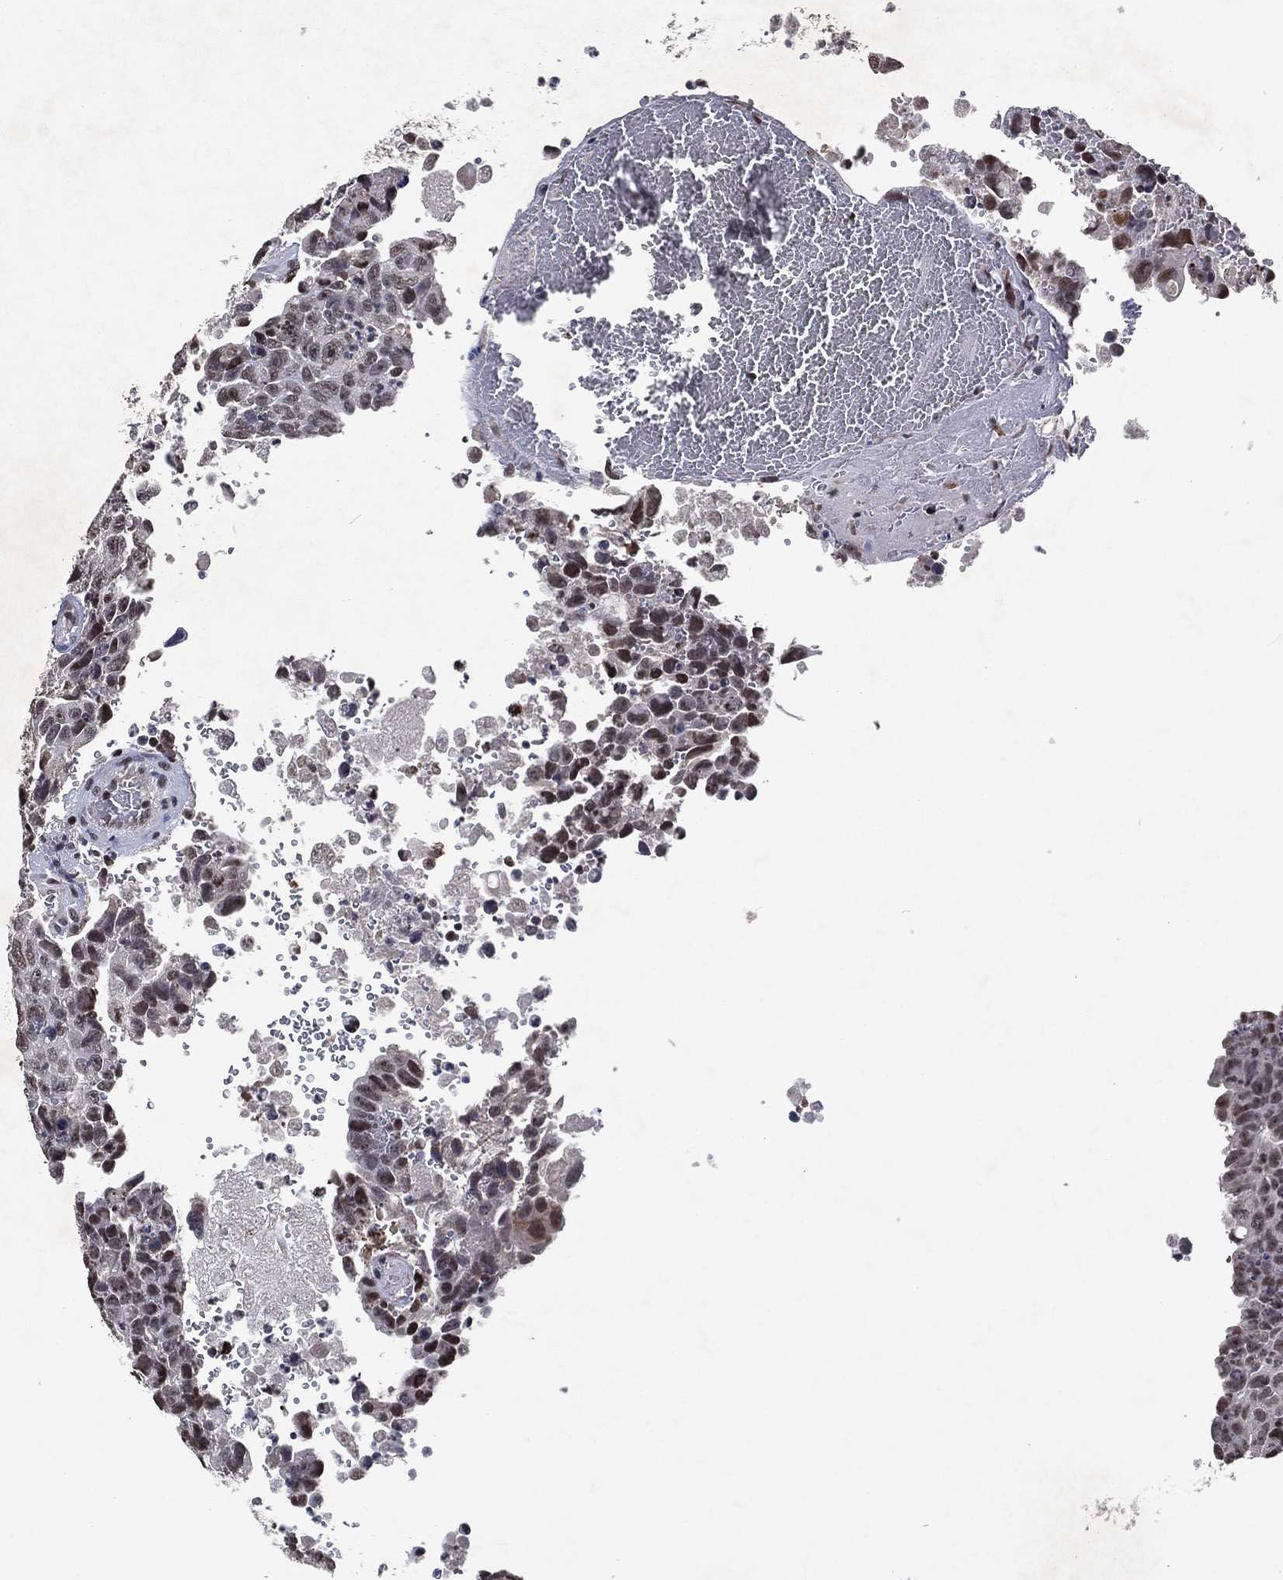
{"staining": {"intensity": "moderate", "quantity": "<25%", "location": "nuclear"}, "tissue": "testis cancer", "cell_type": "Tumor cells", "image_type": "cancer", "snomed": [{"axis": "morphology", "description": "Carcinoma, Embryonal, NOS"}, {"axis": "topography", "description": "Testis"}], "caption": "Protein staining shows moderate nuclear positivity in approximately <25% of tumor cells in testis embryonal carcinoma.", "gene": "ZBTB42", "patient": {"sex": "male", "age": 24}}